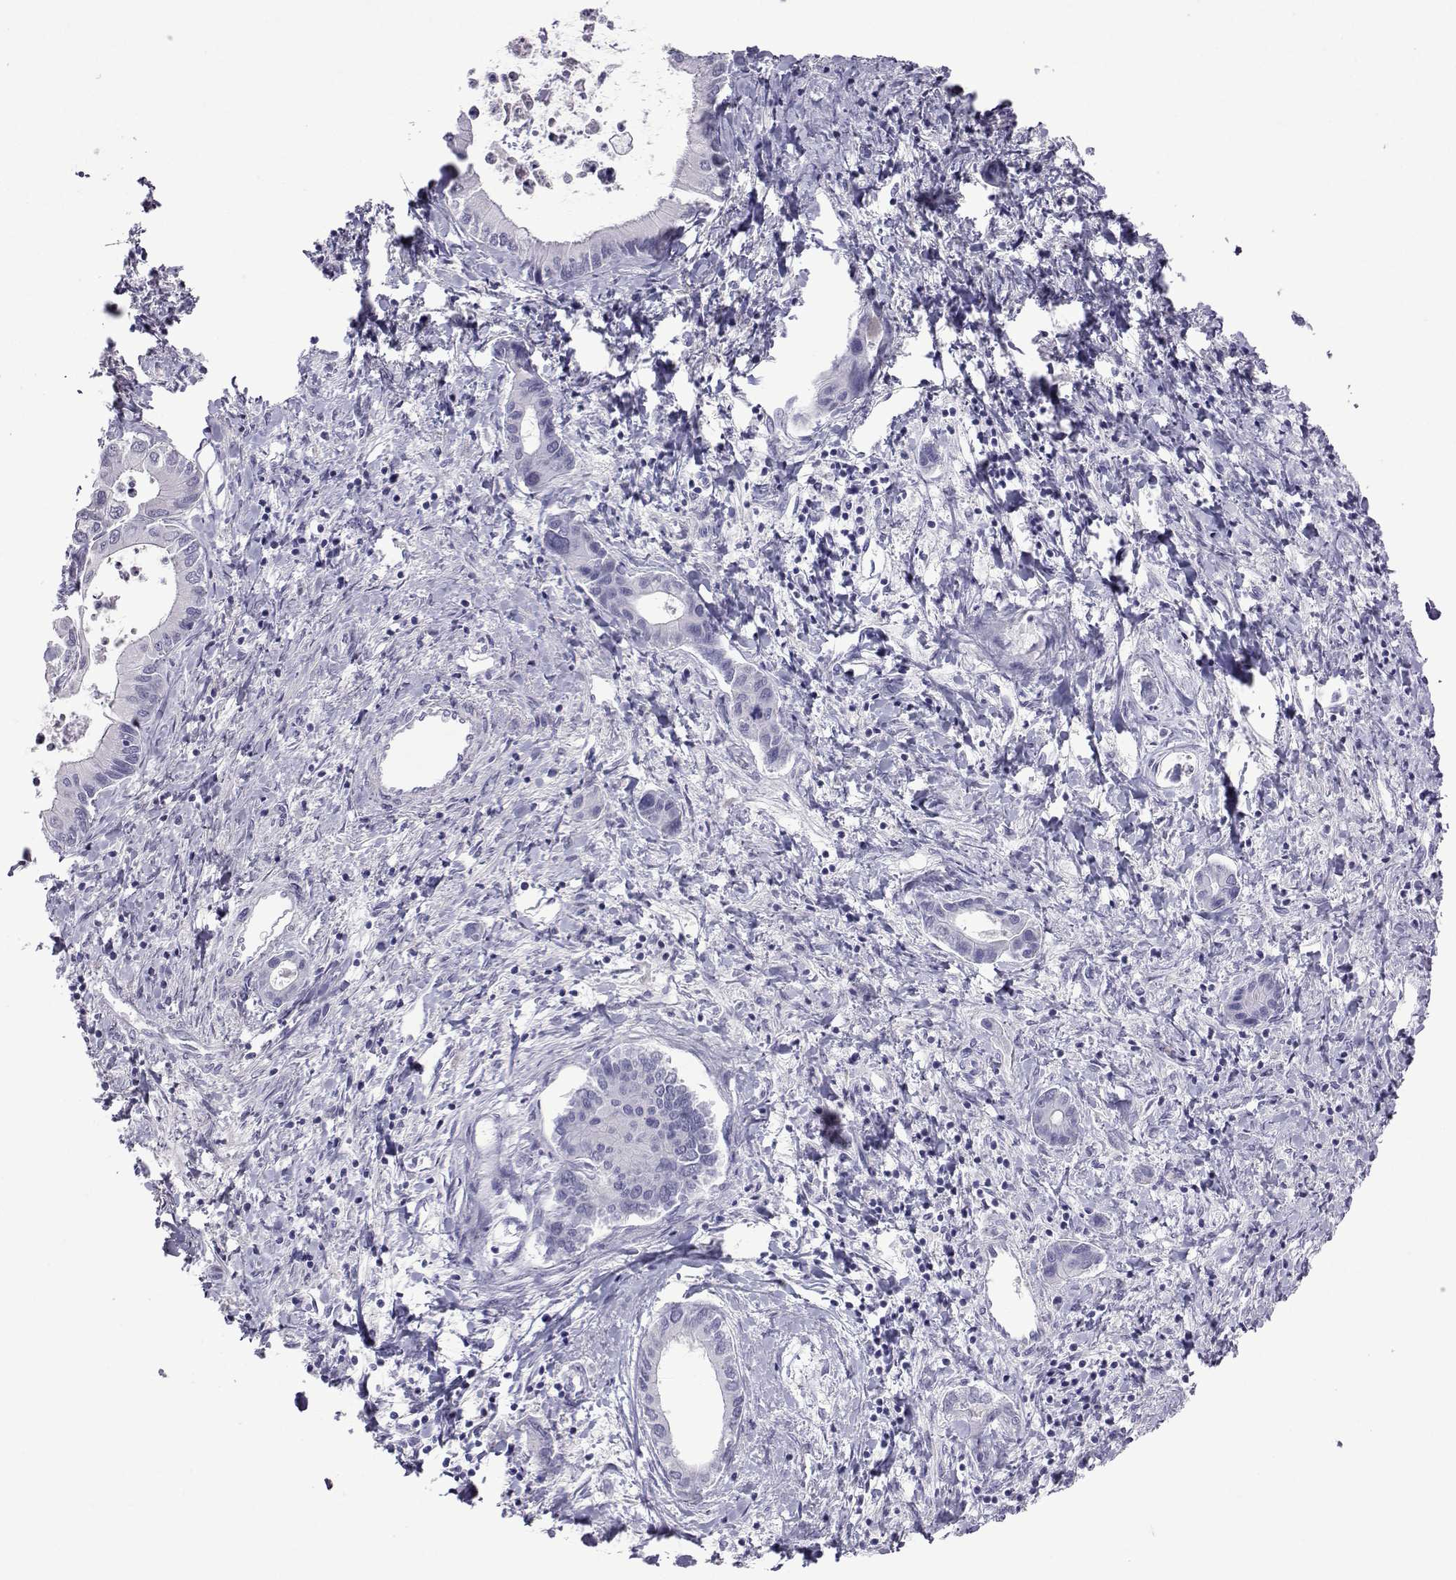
{"staining": {"intensity": "negative", "quantity": "none", "location": "none"}, "tissue": "liver cancer", "cell_type": "Tumor cells", "image_type": "cancer", "snomed": [{"axis": "morphology", "description": "Cholangiocarcinoma"}, {"axis": "topography", "description": "Liver"}], "caption": "IHC of human cholangiocarcinoma (liver) shows no staining in tumor cells.", "gene": "COL22A1", "patient": {"sex": "male", "age": 66}}